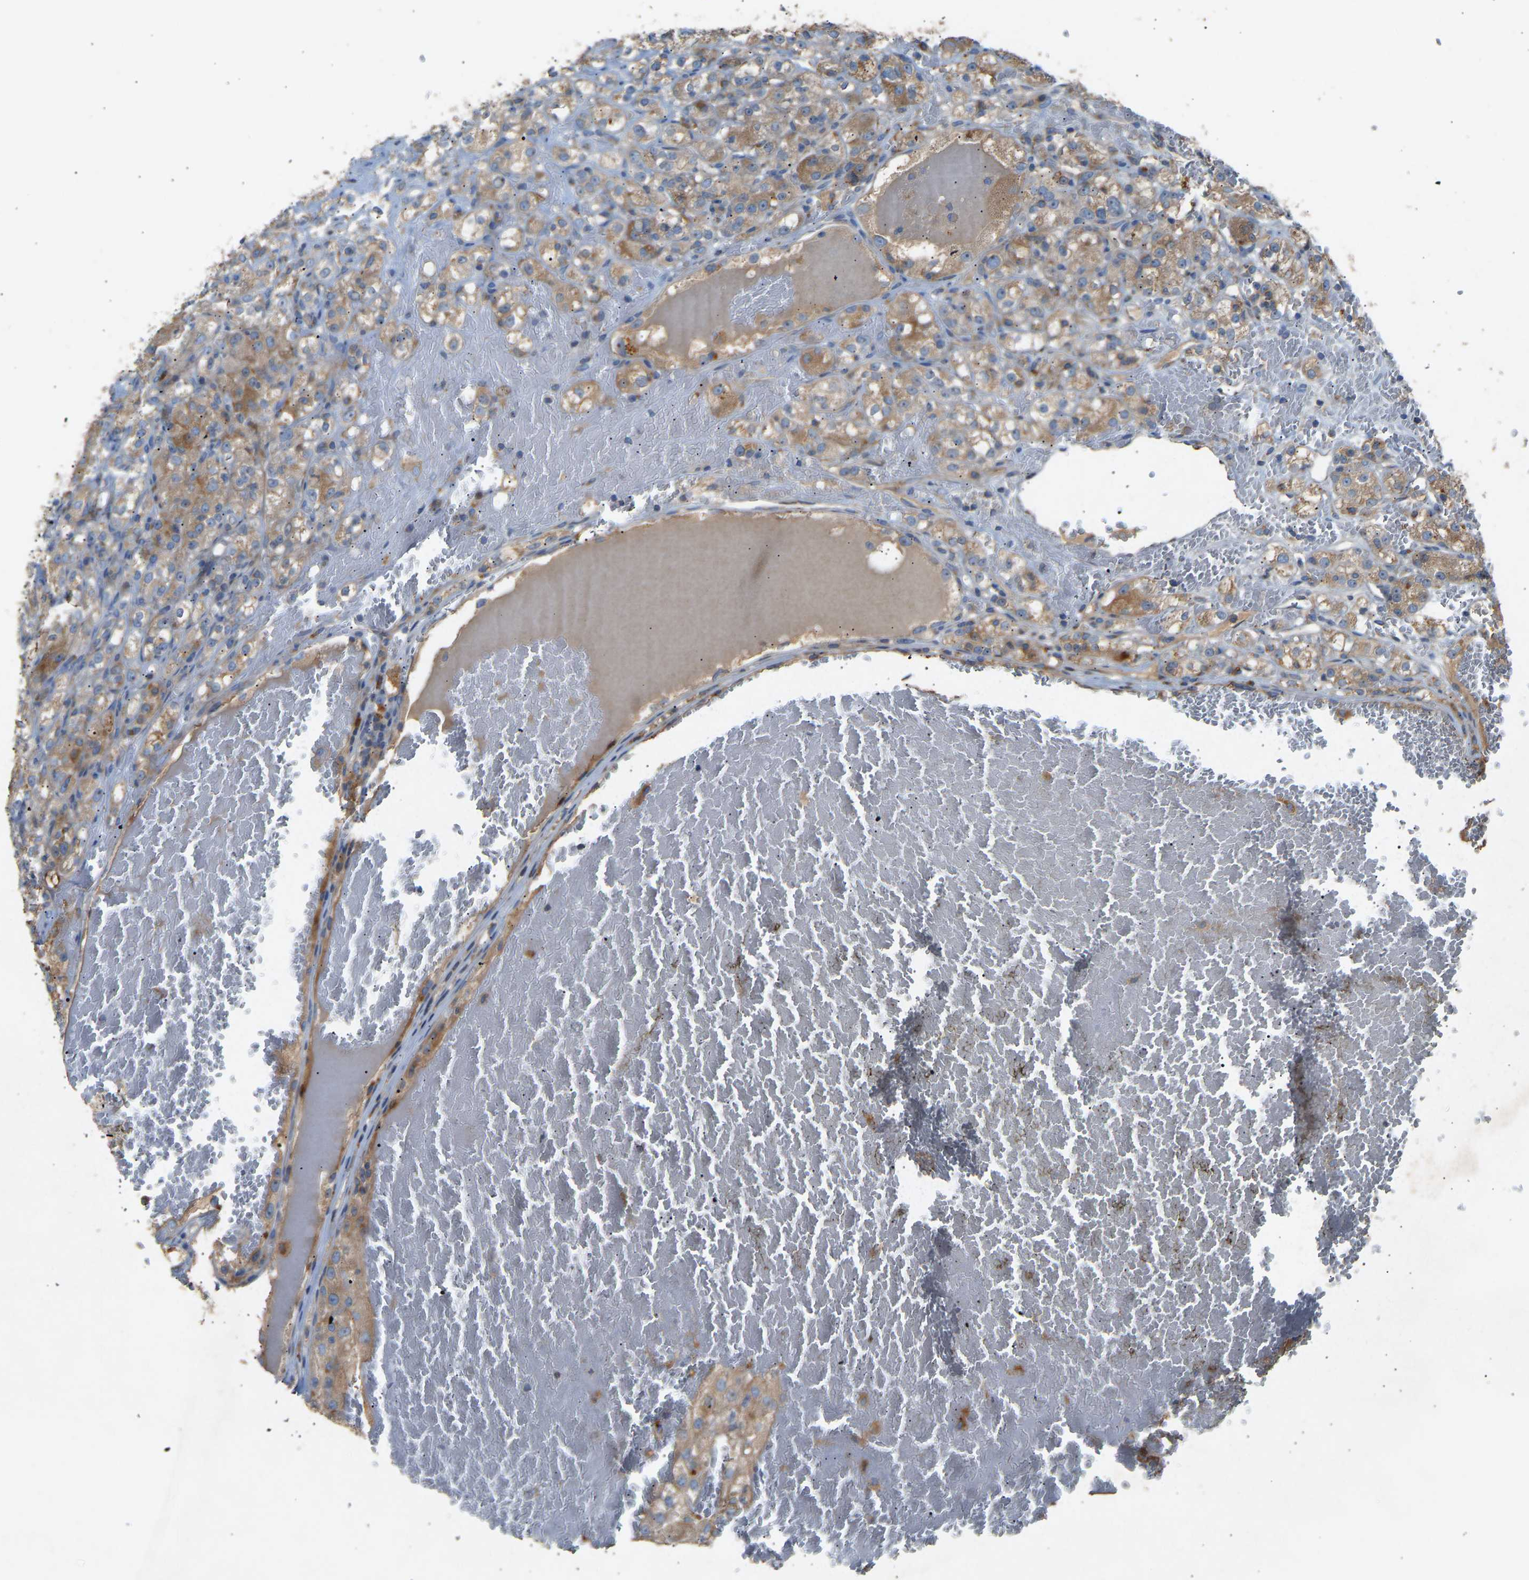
{"staining": {"intensity": "weak", "quantity": ">75%", "location": "cytoplasmic/membranous"}, "tissue": "renal cancer", "cell_type": "Tumor cells", "image_type": "cancer", "snomed": [{"axis": "morphology", "description": "Normal tissue, NOS"}, {"axis": "morphology", "description": "Adenocarcinoma, NOS"}, {"axis": "topography", "description": "Kidney"}], "caption": "Immunohistochemical staining of human renal cancer (adenocarcinoma) reveals low levels of weak cytoplasmic/membranous positivity in about >75% of tumor cells. The staining was performed using DAB to visualize the protein expression in brown, while the nuclei were stained in blue with hematoxylin (Magnification: 20x).", "gene": "RGP1", "patient": {"sex": "male", "age": 61}}